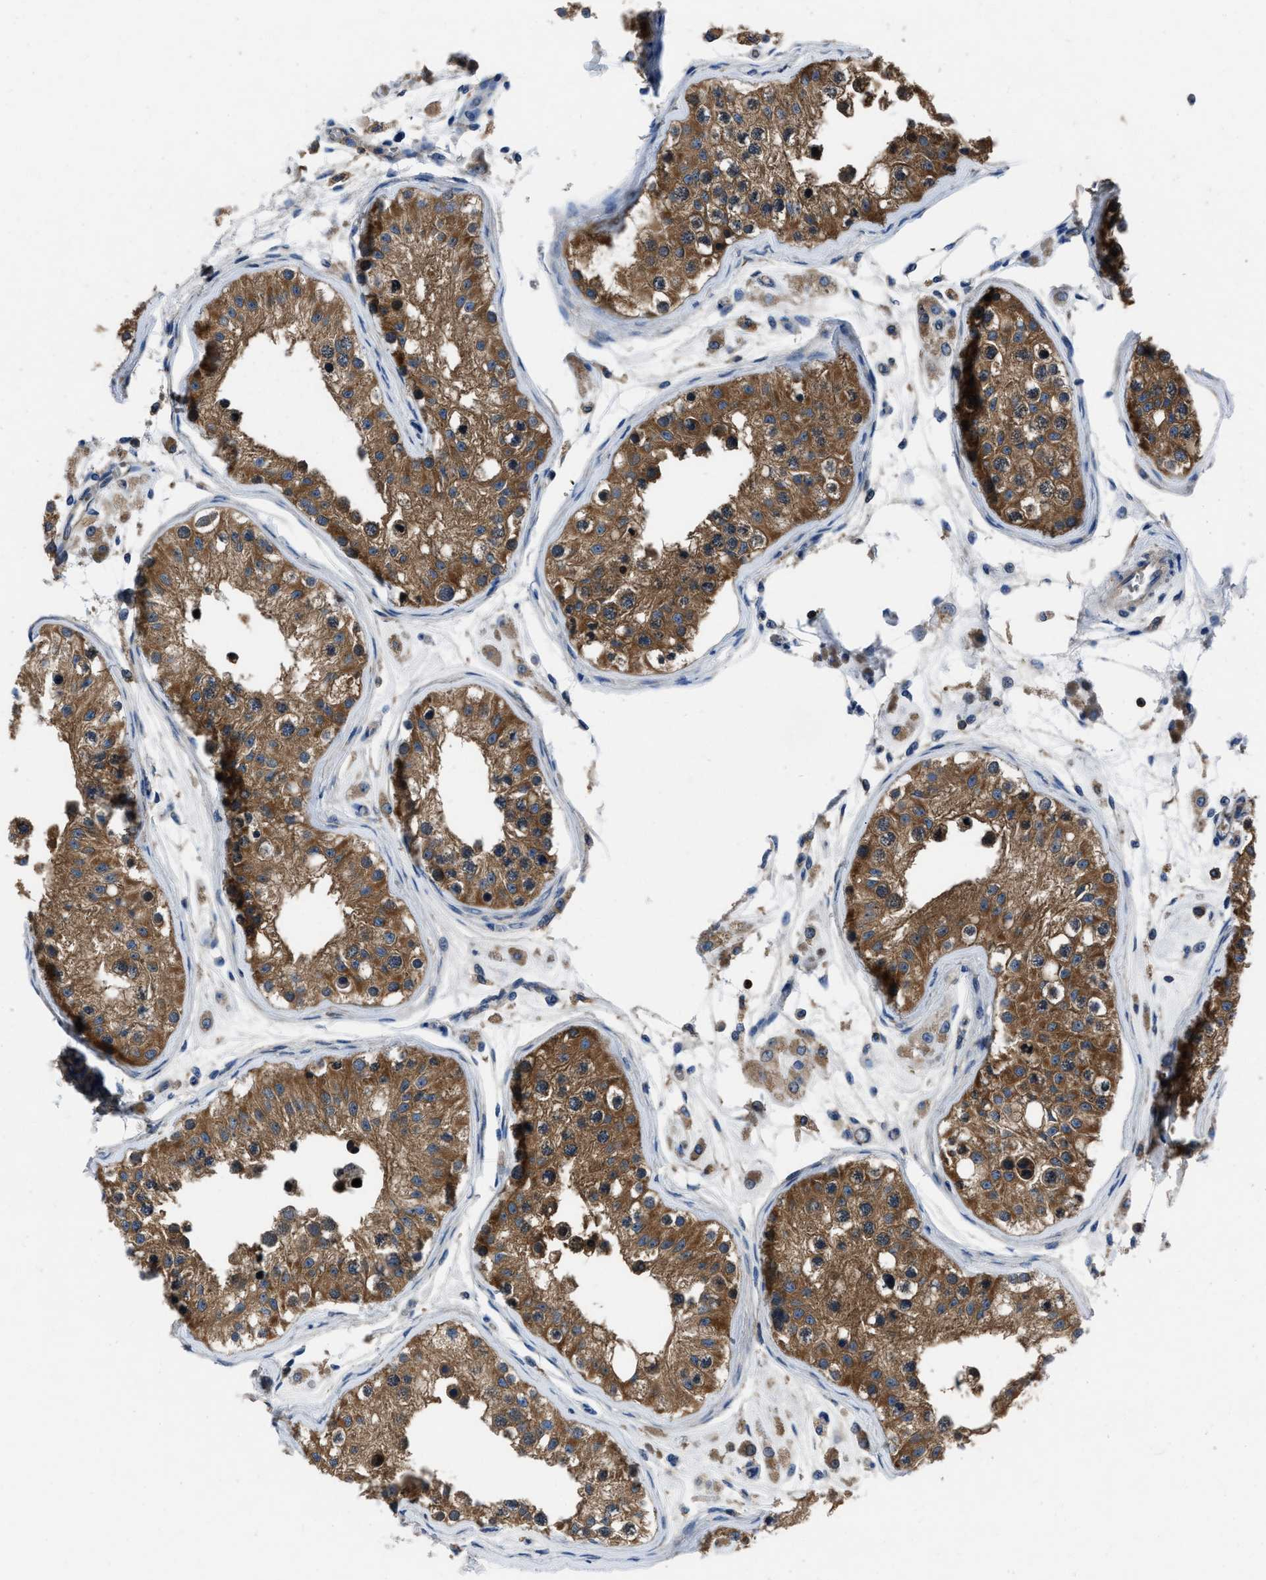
{"staining": {"intensity": "strong", "quantity": ">75%", "location": "cytoplasmic/membranous"}, "tissue": "testis", "cell_type": "Cells in seminiferous ducts", "image_type": "normal", "snomed": [{"axis": "morphology", "description": "Normal tissue, NOS"}, {"axis": "morphology", "description": "Adenocarcinoma, metastatic, NOS"}, {"axis": "topography", "description": "Testis"}], "caption": "Immunohistochemical staining of benign human testis demonstrates high levels of strong cytoplasmic/membranous positivity in about >75% of cells in seminiferous ducts. (DAB (3,3'-diaminobenzidine) = brown stain, brightfield microscopy at high magnification).", "gene": "YARS1", "patient": {"sex": "male", "age": 26}}